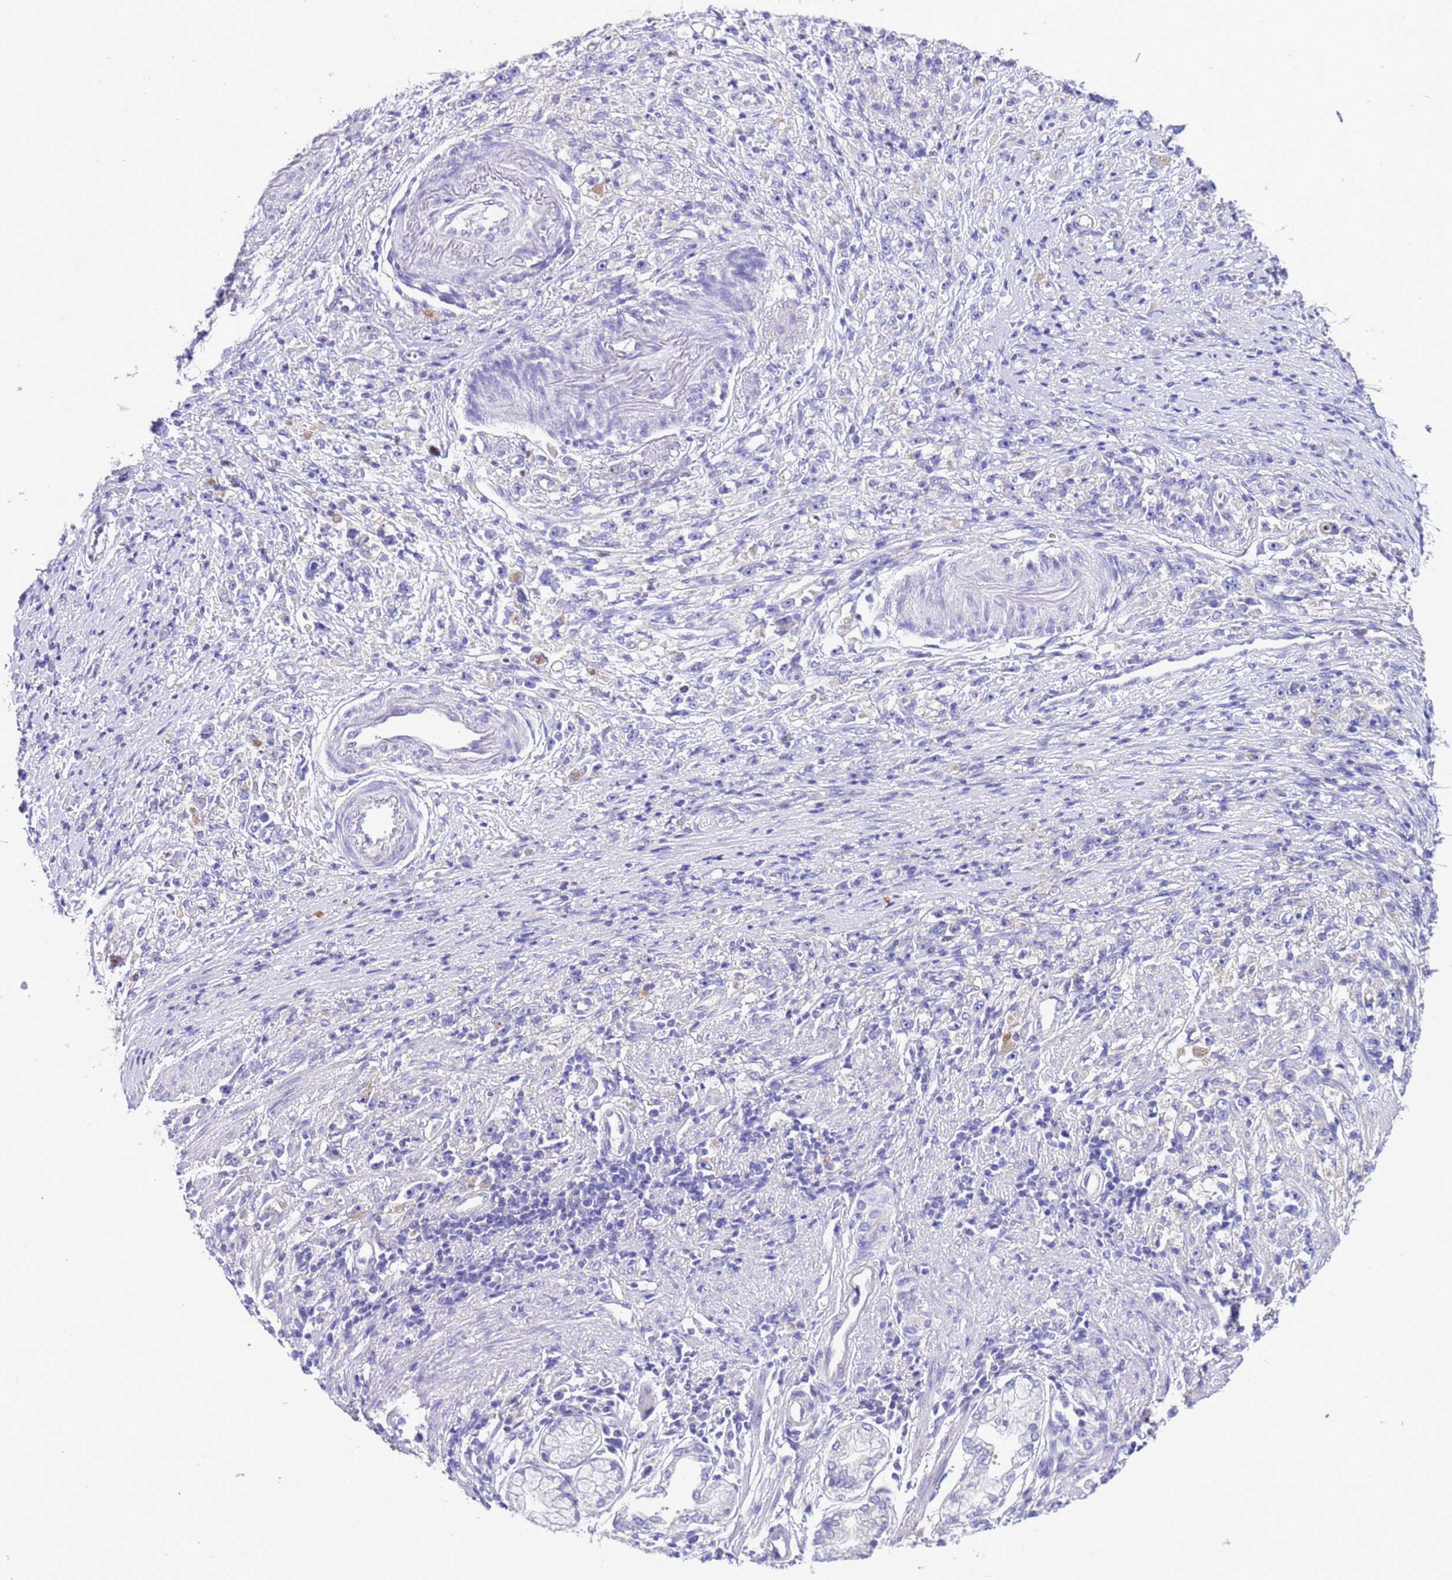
{"staining": {"intensity": "negative", "quantity": "none", "location": "none"}, "tissue": "stomach cancer", "cell_type": "Tumor cells", "image_type": "cancer", "snomed": [{"axis": "morphology", "description": "Adenocarcinoma, NOS"}, {"axis": "topography", "description": "Stomach"}], "caption": "A micrograph of human stomach adenocarcinoma is negative for staining in tumor cells.", "gene": "KICS2", "patient": {"sex": "female", "age": 59}}